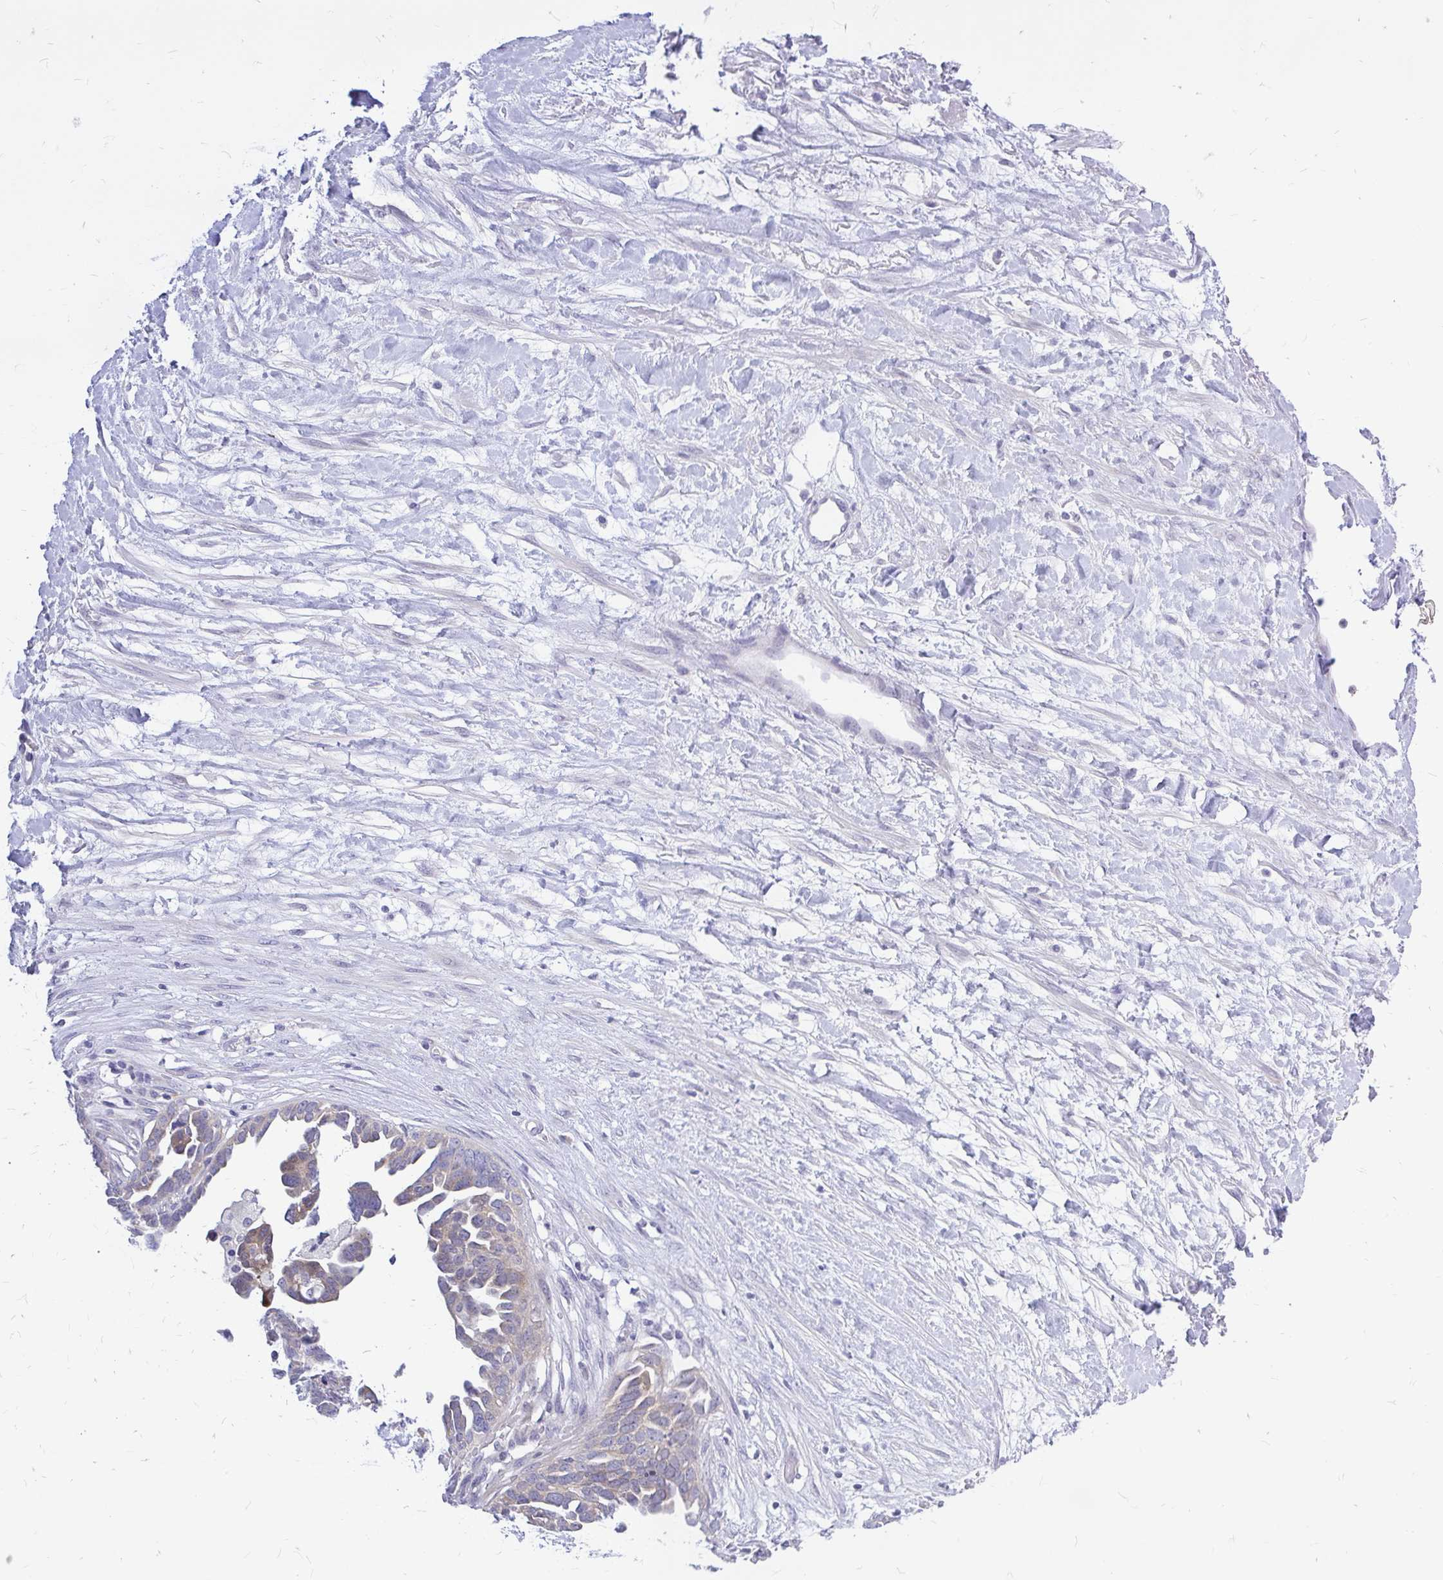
{"staining": {"intensity": "weak", "quantity": "<25%", "location": "cytoplasmic/membranous"}, "tissue": "ovarian cancer", "cell_type": "Tumor cells", "image_type": "cancer", "snomed": [{"axis": "morphology", "description": "Cystadenocarcinoma, serous, NOS"}, {"axis": "topography", "description": "Ovary"}], "caption": "High power microscopy image of an IHC histopathology image of serous cystadenocarcinoma (ovarian), revealing no significant positivity in tumor cells.", "gene": "MAP1LC3A", "patient": {"sex": "female", "age": 54}}